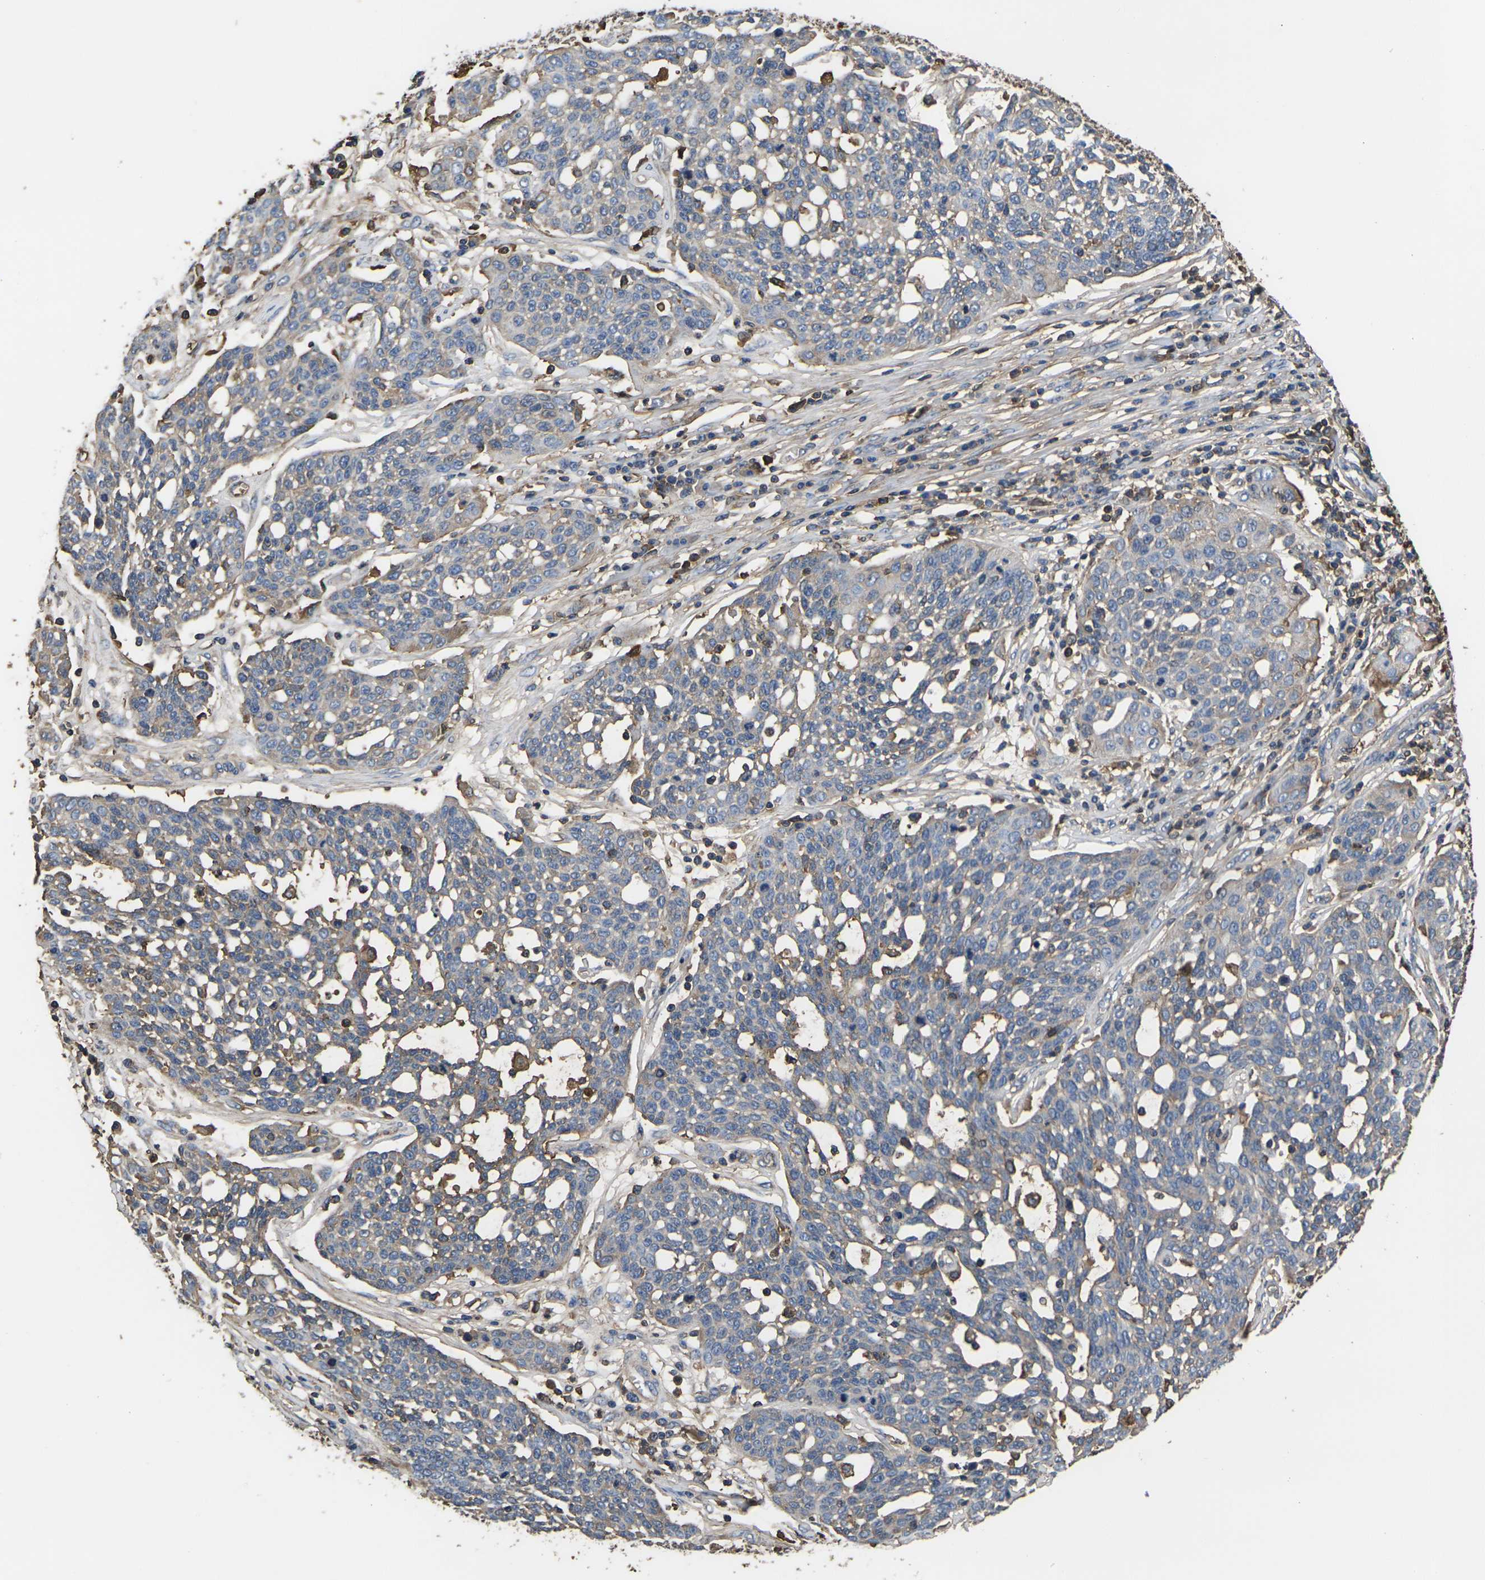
{"staining": {"intensity": "weak", "quantity": "25%-75%", "location": "cytoplasmic/membranous"}, "tissue": "cervical cancer", "cell_type": "Tumor cells", "image_type": "cancer", "snomed": [{"axis": "morphology", "description": "Squamous cell carcinoma, NOS"}, {"axis": "topography", "description": "Cervix"}], "caption": "Human cervical squamous cell carcinoma stained with a brown dye demonstrates weak cytoplasmic/membranous positive staining in about 25%-75% of tumor cells.", "gene": "HSPG2", "patient": {"sex": "female", "age": 34}}